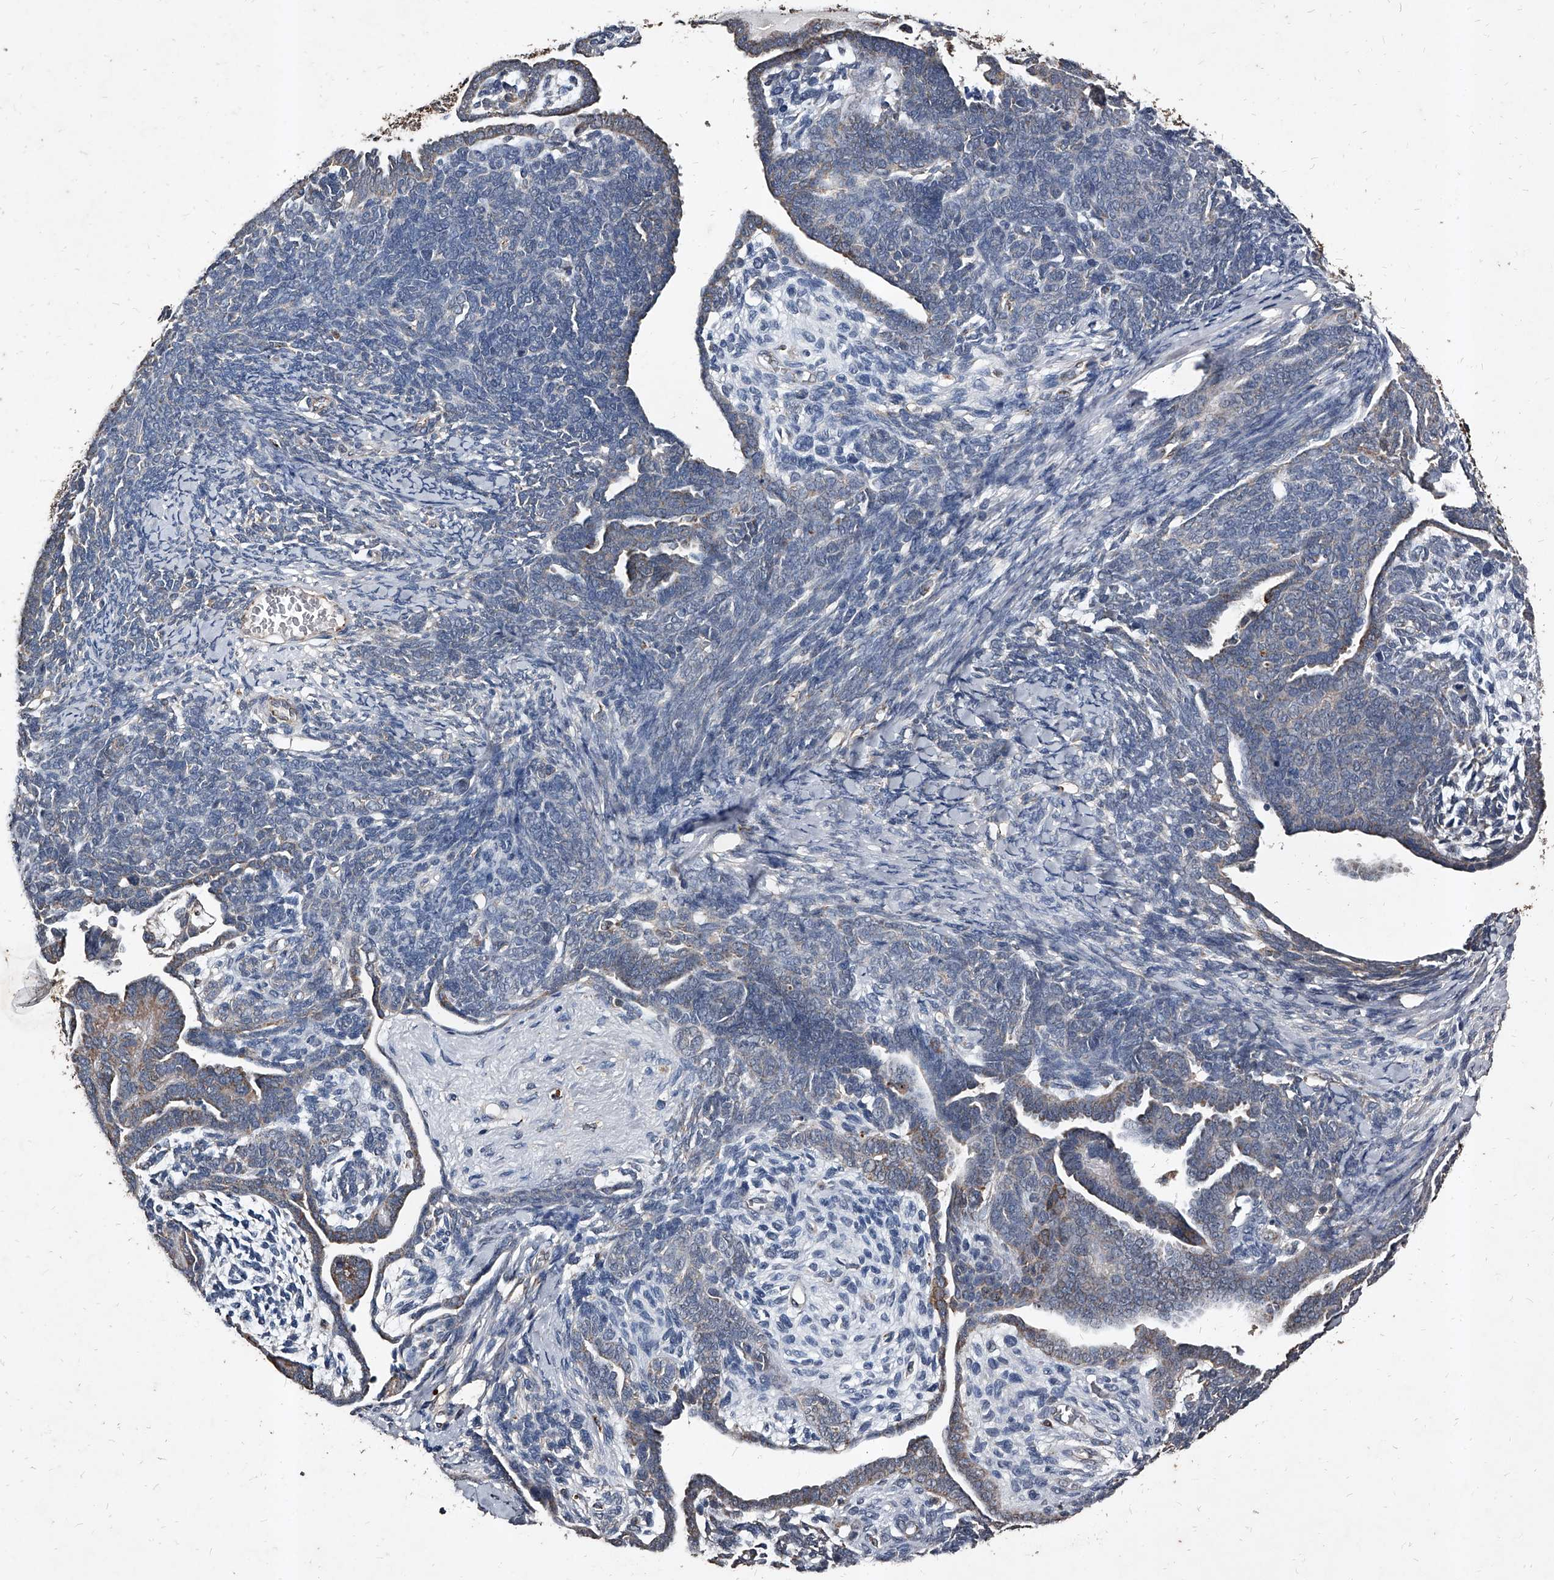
{"staining": {"intensity": "weak", "quantity": "25%-75%", "location": "cytoplasmic/membranous"}, "tissue": "endometrial cancer", "cell_type": "Tumor cells", "image_type": "cancer", "snomed": [{"axis": "morphology", "description": "Neoplasm, malignant, NOS"}, {"axis": "topography", "description": "Endometrium"}], "caption": "Immunohistochemical staining of human malignant neoplasm (endometrial) displays weak cytoplasmic/membranous protein expression in about 25%-75% of tumor cells. (DAB IHC with brightfield microscopy, high magnification).", "gene": "GPR183", "patient": {"sex": "female", "age": 74}}